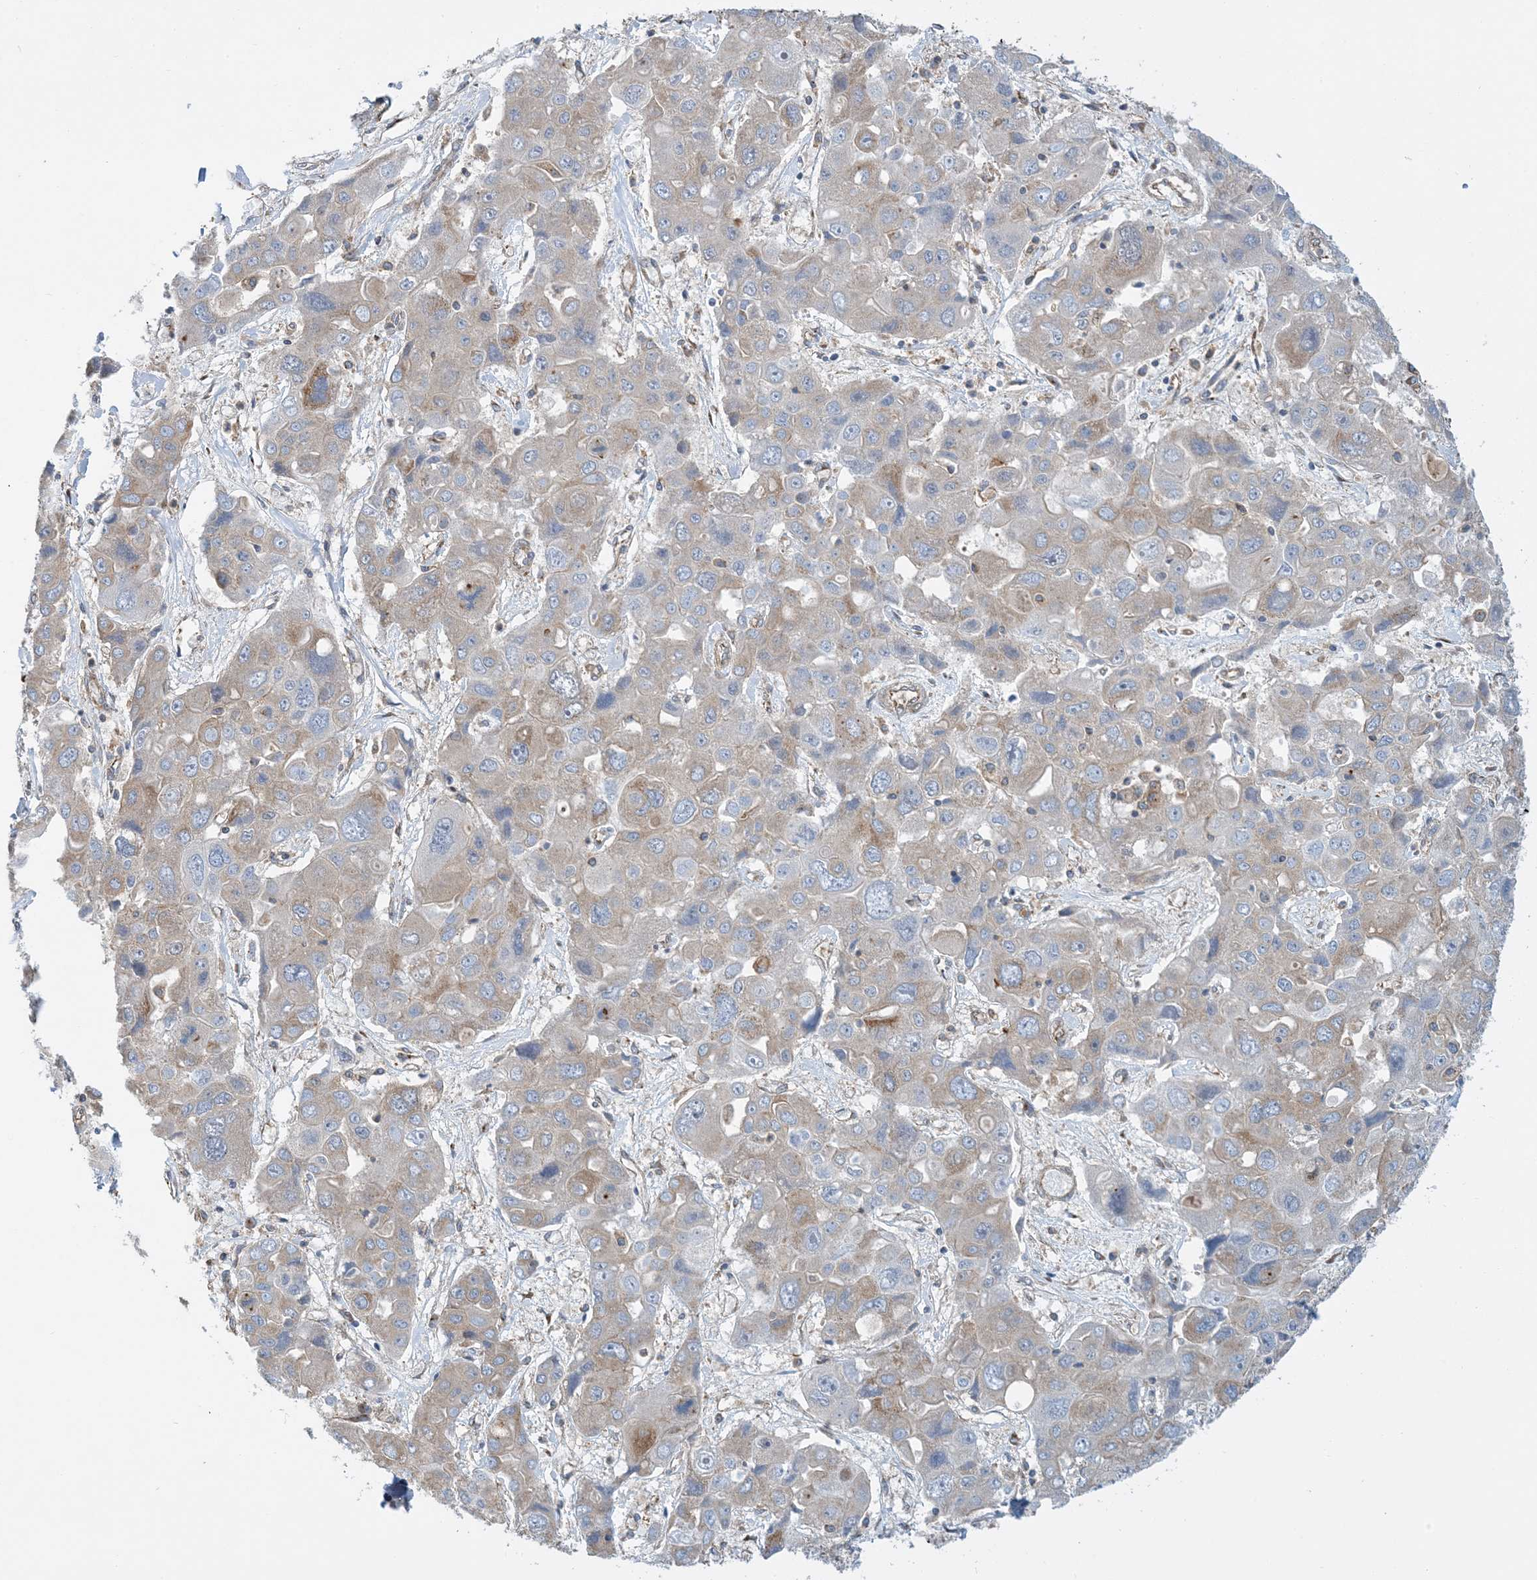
{"staining": {"intensity": "weak", "quantity": "<25%", "location": "cytoplasmic/membranous"}, "tissue": "liver cancer", "cell_type": "Tumor cells", "image_type": "cancer", "snomed": [{"axis": "morphology", "description": "Cholangiocarcinoma"}, {"axis": "topography", "description": "Liver"}], "caption": "A high-resolution image shows immunohistochemistry (IHC) staining of liver cholangiocarcinoma, which exhibits no significant staining in tumor cells.", "gene": "SIDT1", "patient": {"sex": "male", "age": 67}}